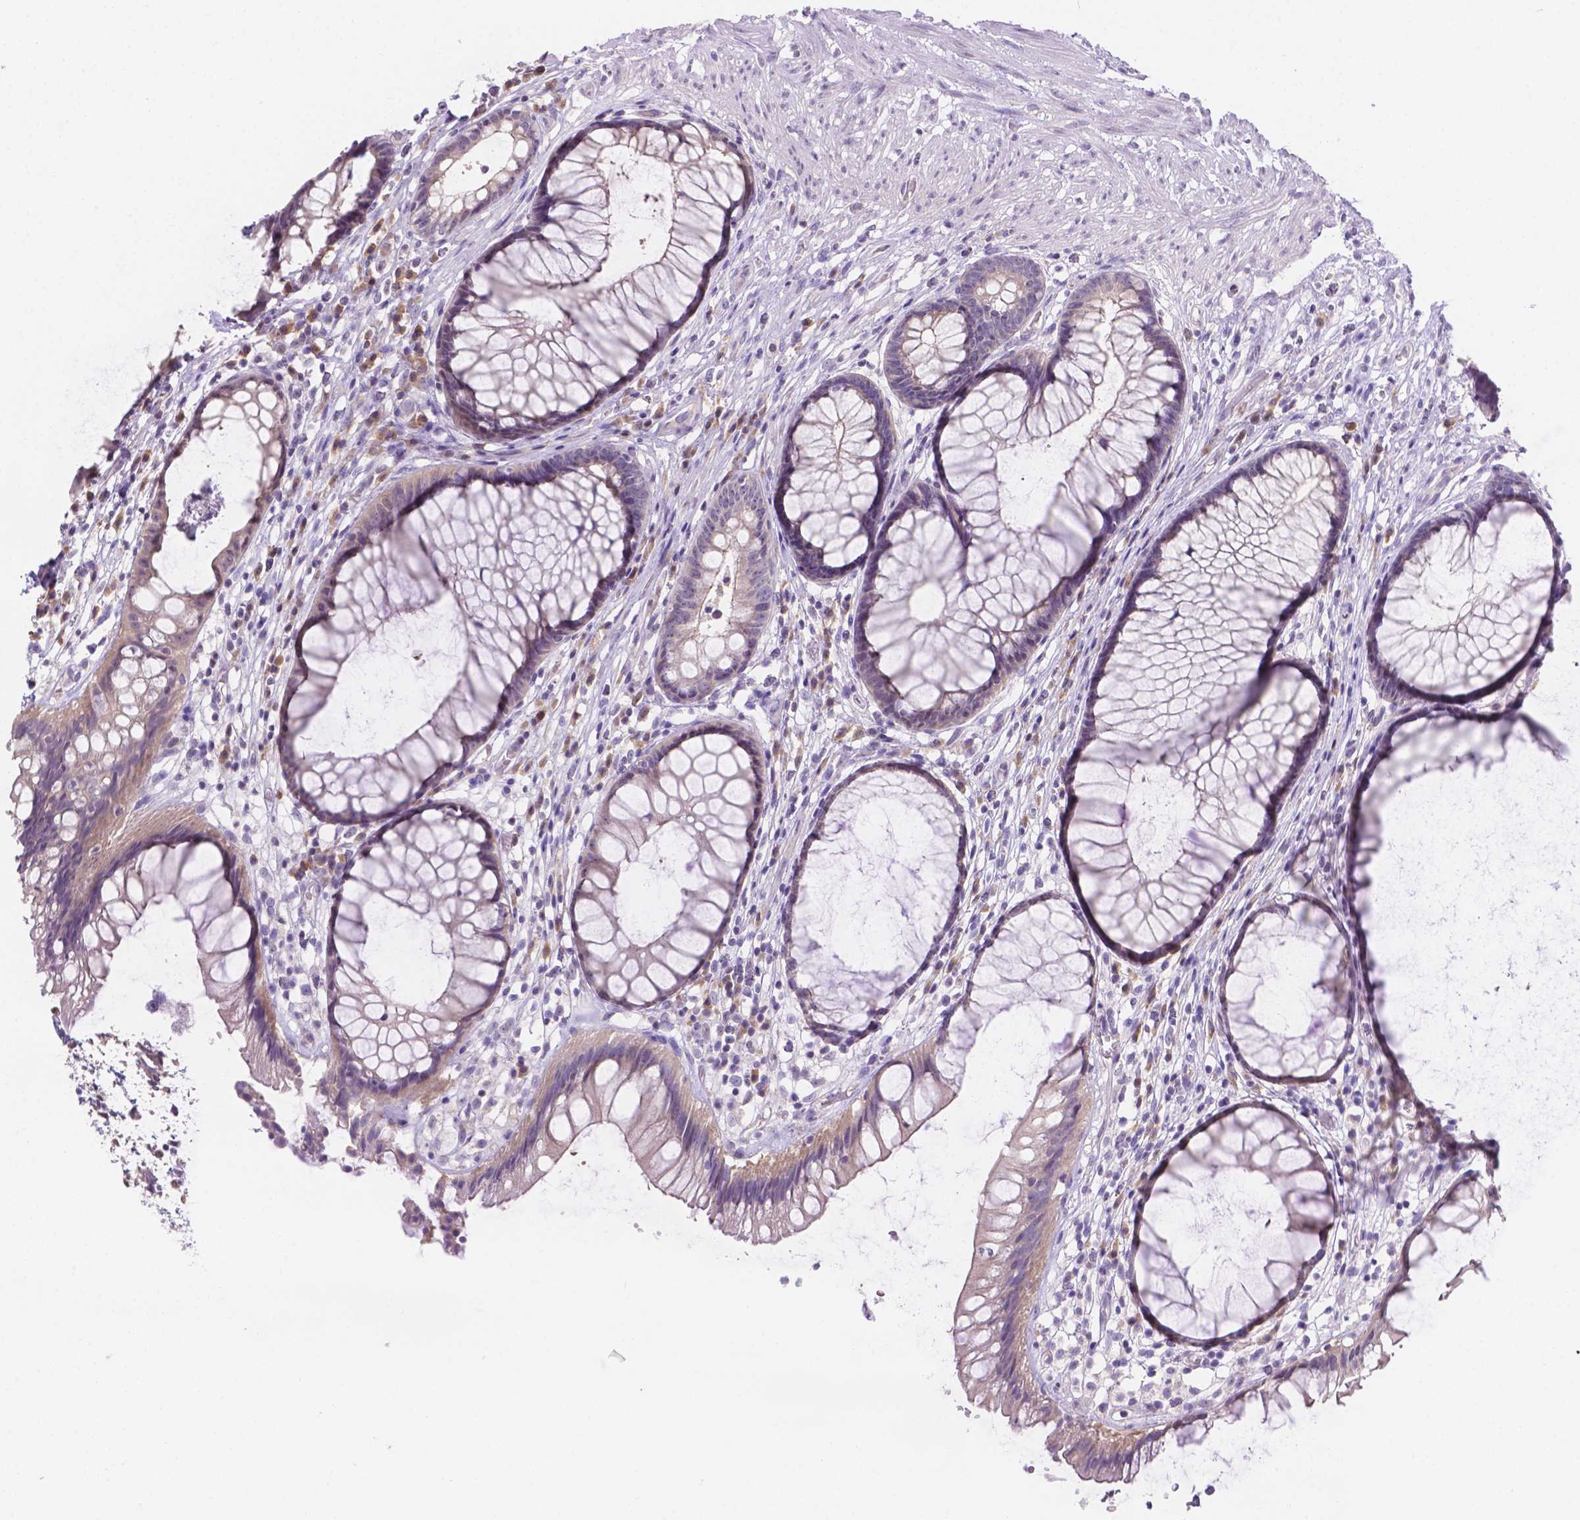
{"staining": {"intensity": "negative", "quantity": "none", "location": "none"}, "tissue": "rectum", "cell_type": "Glandular cells", "image_type": "normal", "snomed": [{"axis": "morphology", "description": "Normal tissue, NOS"}, {"axis": "topography", "description": "Smooth muscle"}, {"axis": "topography", "description": "Rectum"}], "caption": "IHC of normal human rectum reveals no positivity in glandular cells. (Stains: DAB immunohistochemistry with hematoxylin counter stain, Microscopy: brightfield microscopy at high magnification).", "gene": "CD96", "patient": {"sex": "male", "age": 53}}